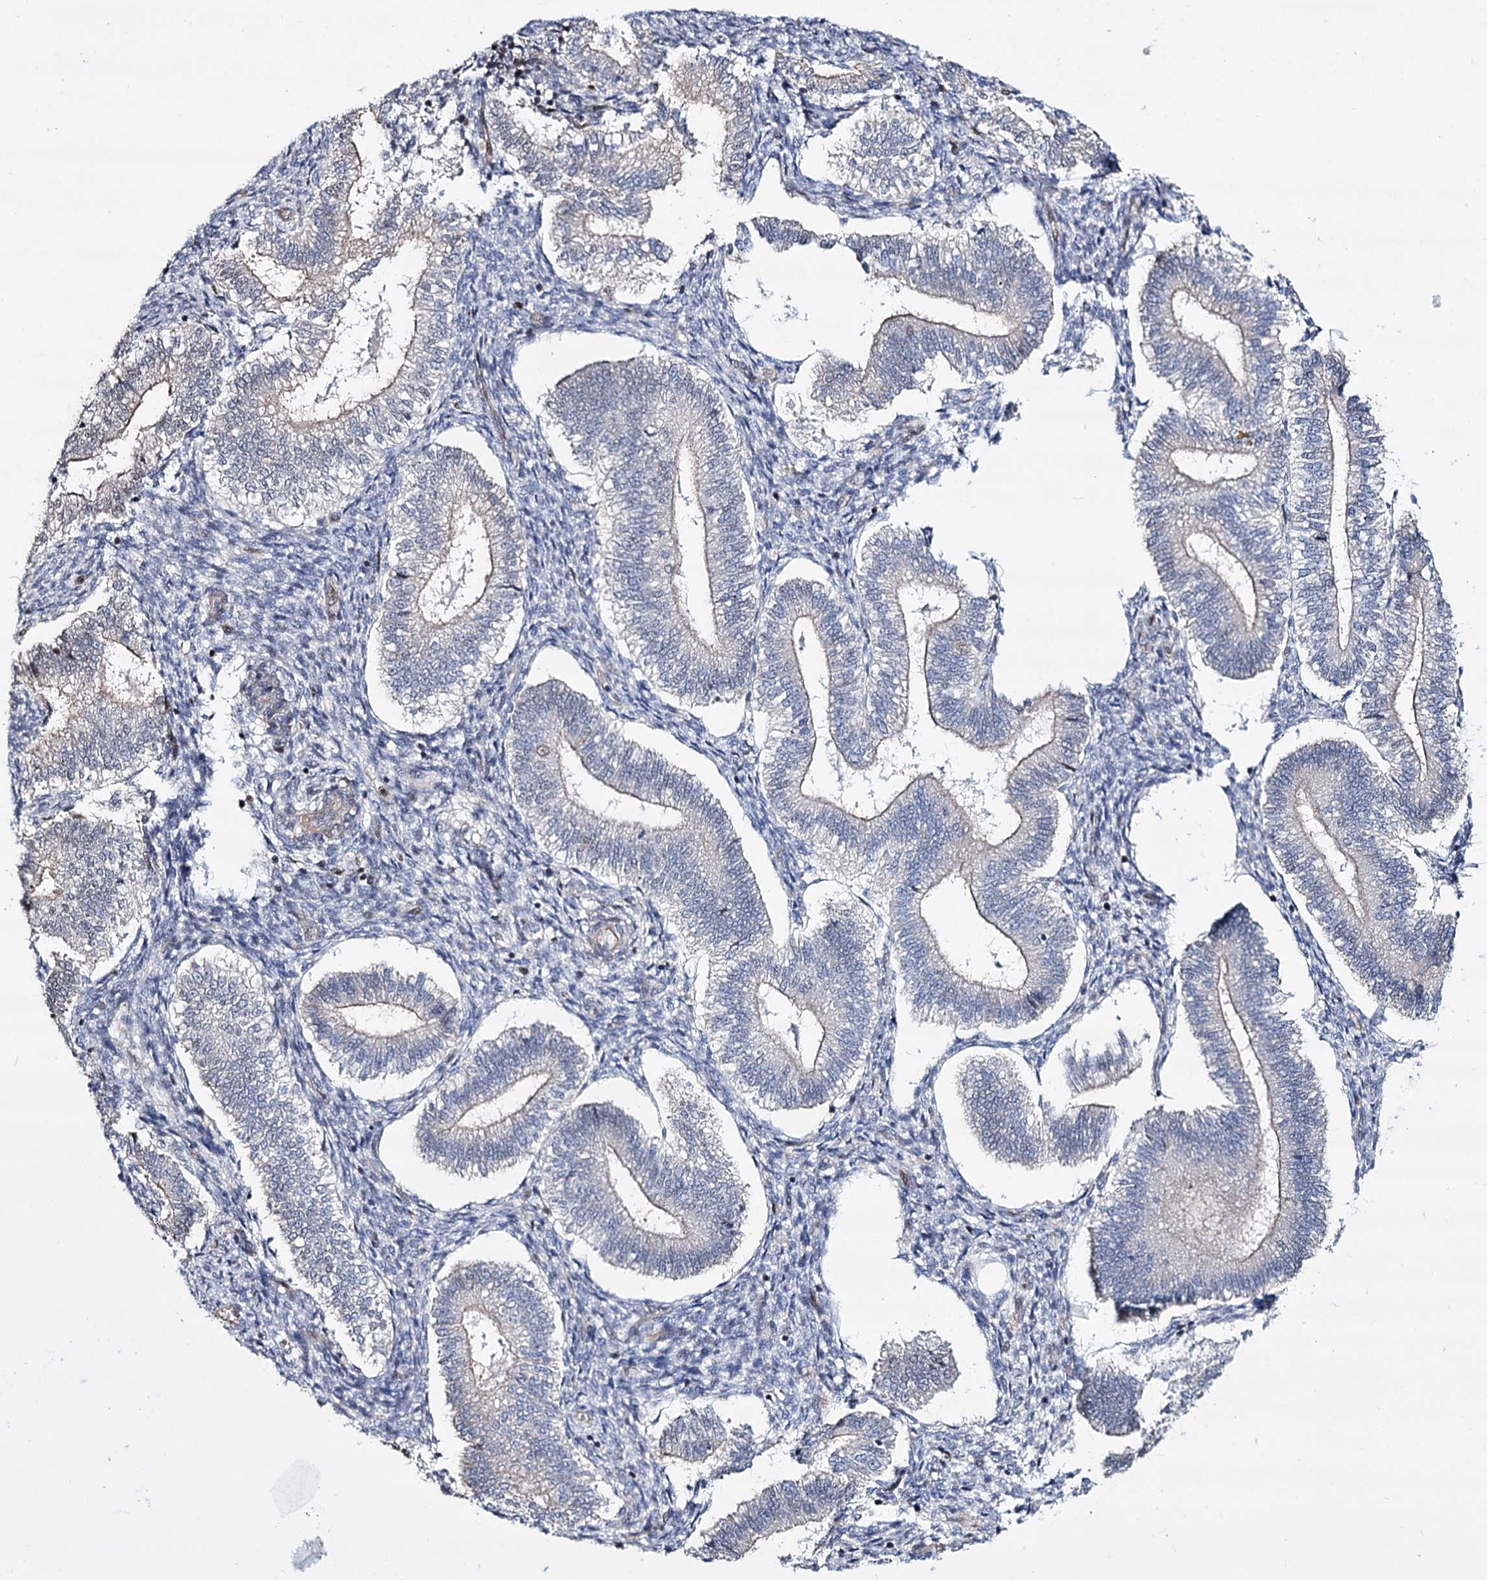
{"staining": {"intensity": "moderate", "quantity": "25%-75%", "location": "nuclear"}, "tissue": "endometrium", "cell_type": "Cells in endometrial stroma", "image_type": "normal", "snomed": [{"axis": "morphology", "description": "Normal tissue, NOS"}, {"axis": "topography", "description": "Endometrium"}], "caption": "DAB immunohistochemical staining of normal human endometrium exhibits moderate nuclear protein staining in about 25%-75% of cells in endometrial stroma.", "gene": "CHMP7", "patient": {"sex": "female", "age": 25}}